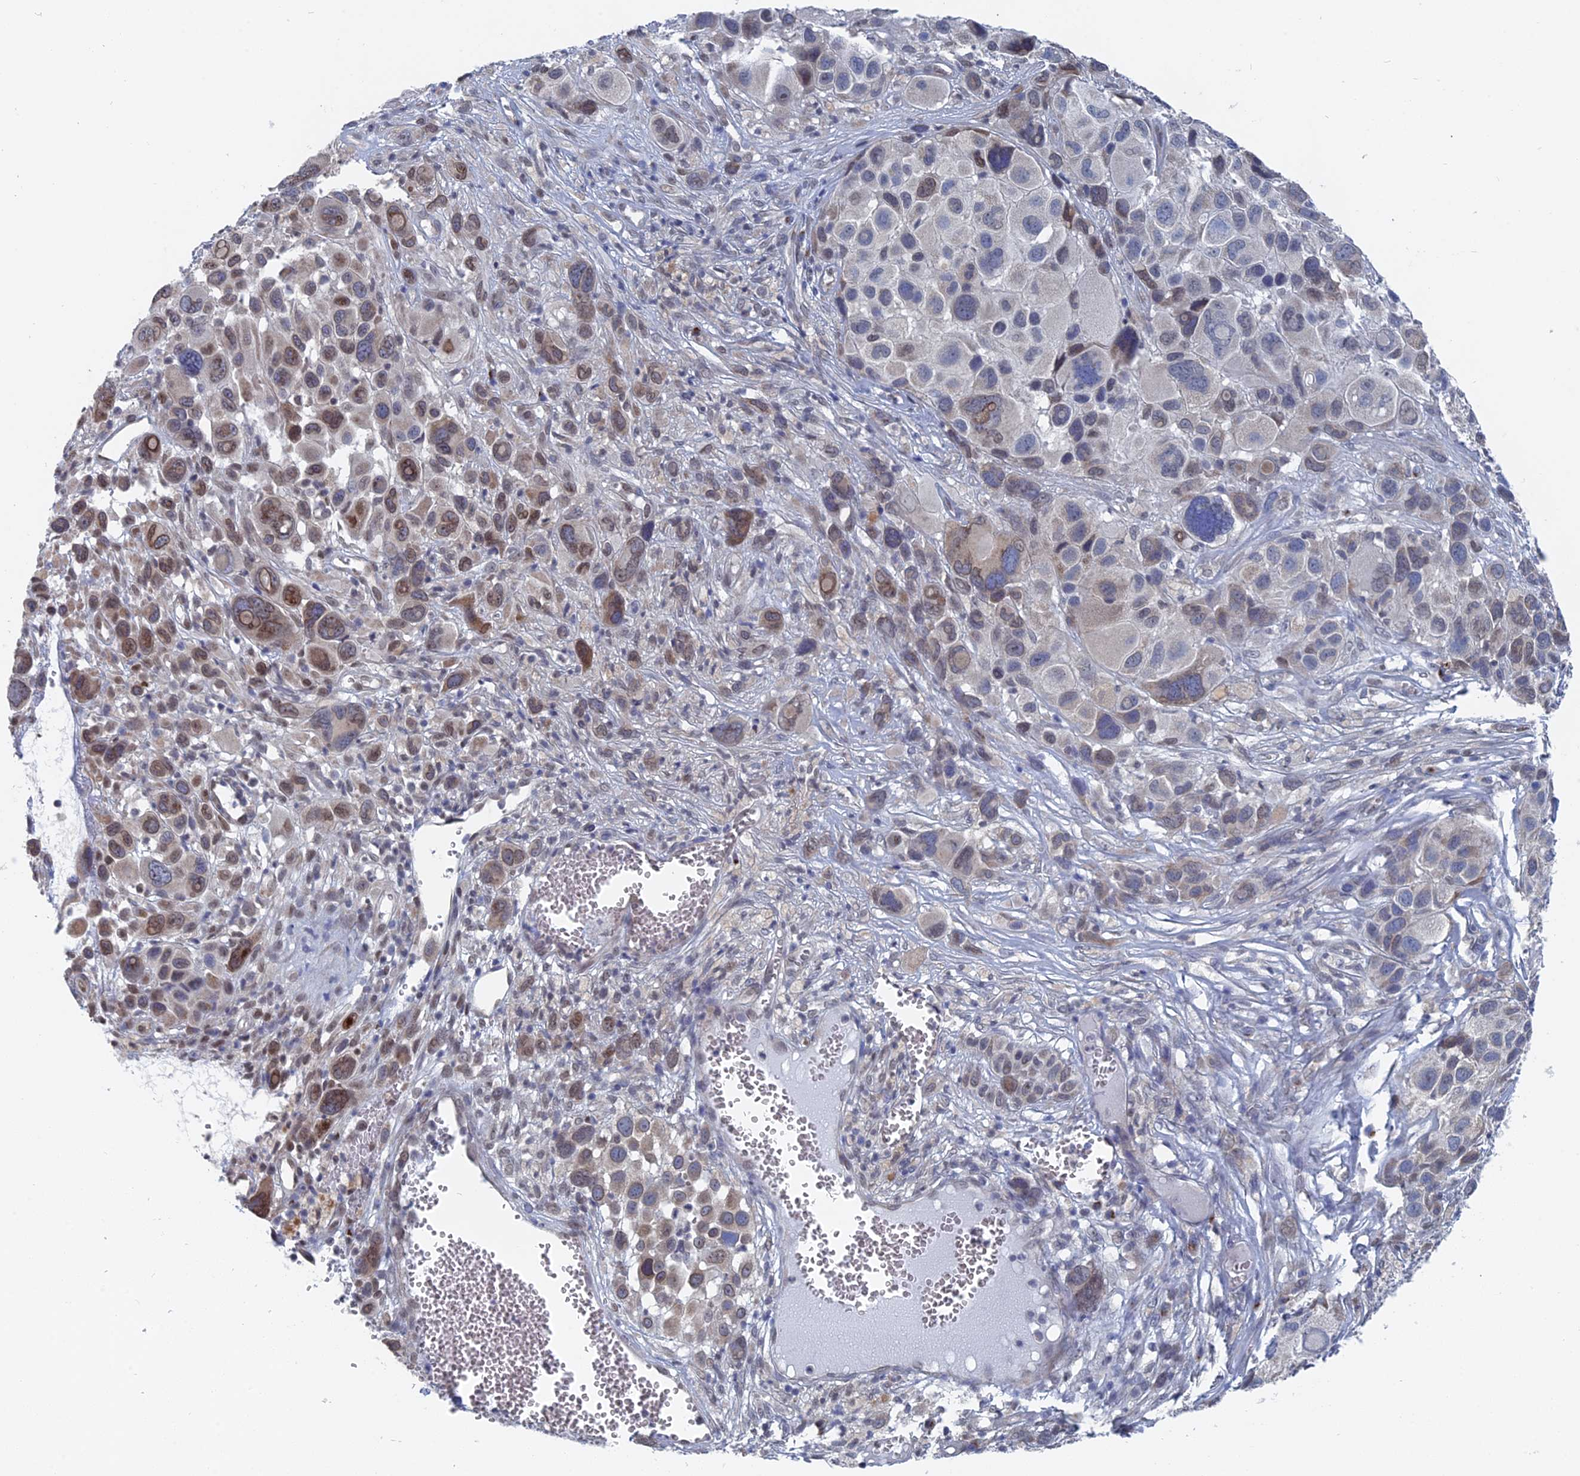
{"staining": {"intensity": "moderate", "quantity": "25%-75%", "location": "nuclear"}, "tissue": "melanoma", "cell_type": "Tumor cells", "image_type": "cancer", "snomed": [{"axis": "morphology", "description": "Malignant melanoma, NOS"}, {"axis": "topography", "description": "Skin of trunk"}], "caption": "Malignant melanoma was stained to show a protein in brown. There is medium levels of moderate nuclear expression in approximately 25%-75% of tumor cells. (Stains: DAB in brown, nuclei in blue, Microscopy: brightfield microscopy at high magnification).", "gene": "MTRF1", "patient": {"sex": "male", "age": 71}}